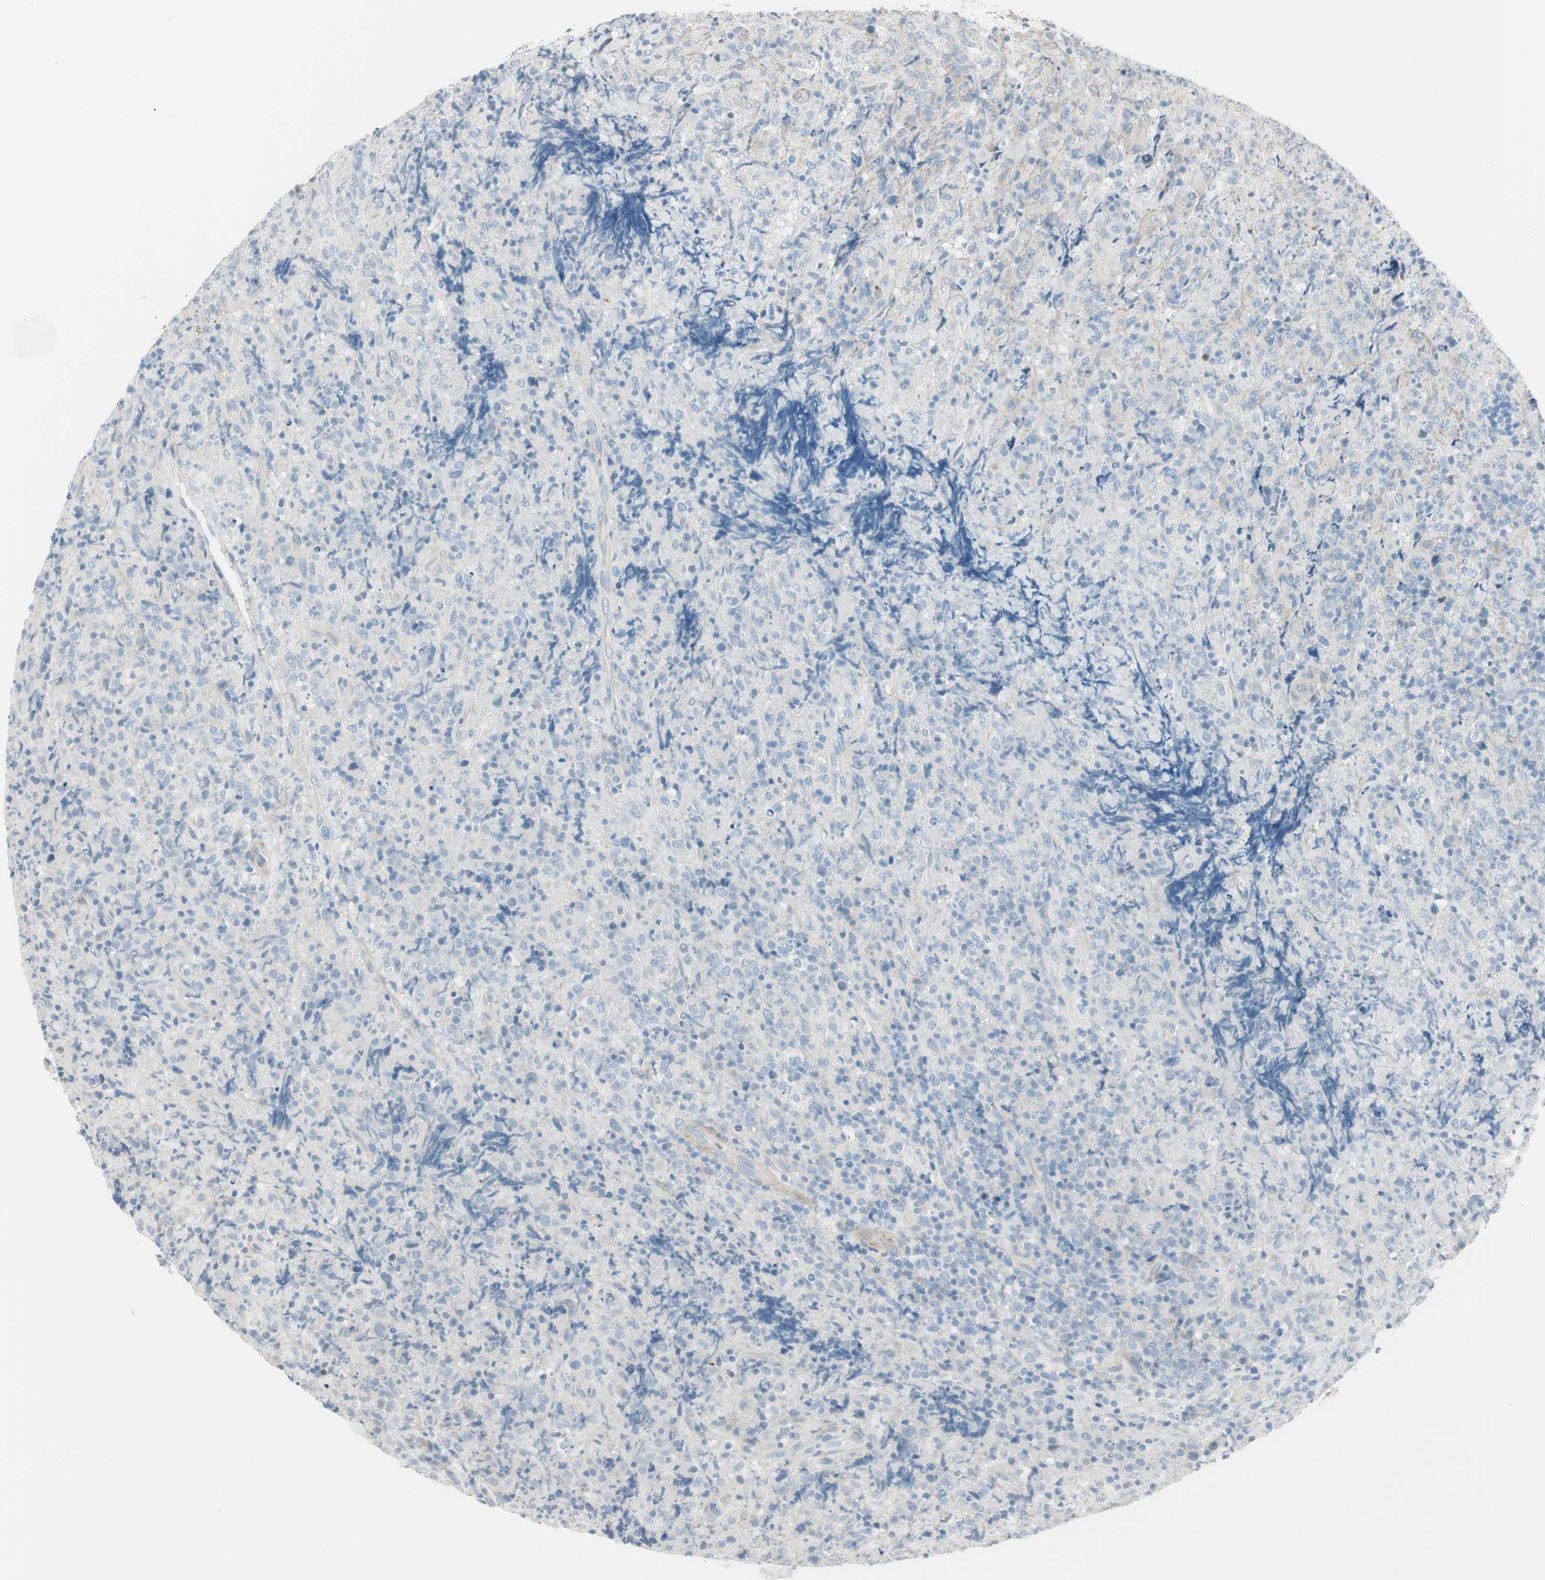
{"staining": {"intensity": "negative", "quantity": "none", "location": "none"}, "tissue": "lymphoma", "cell_type": "Tumor cells", "image_type": "cancer", "snomed": [{"axis": "morphology", "description": "Malignant lymphoma, non-Hodgkin's type, High grade"}, {"axis": "topography", "description": "Tonsil"}], "caption": "Histopathology image shows no protein expression in tumor cells of malignant lymphoma, non-Hodgkin's type (high-grade) tissue.", "gene": "CACNA2D1", "patient": {"sex": "female", "age": 36}}